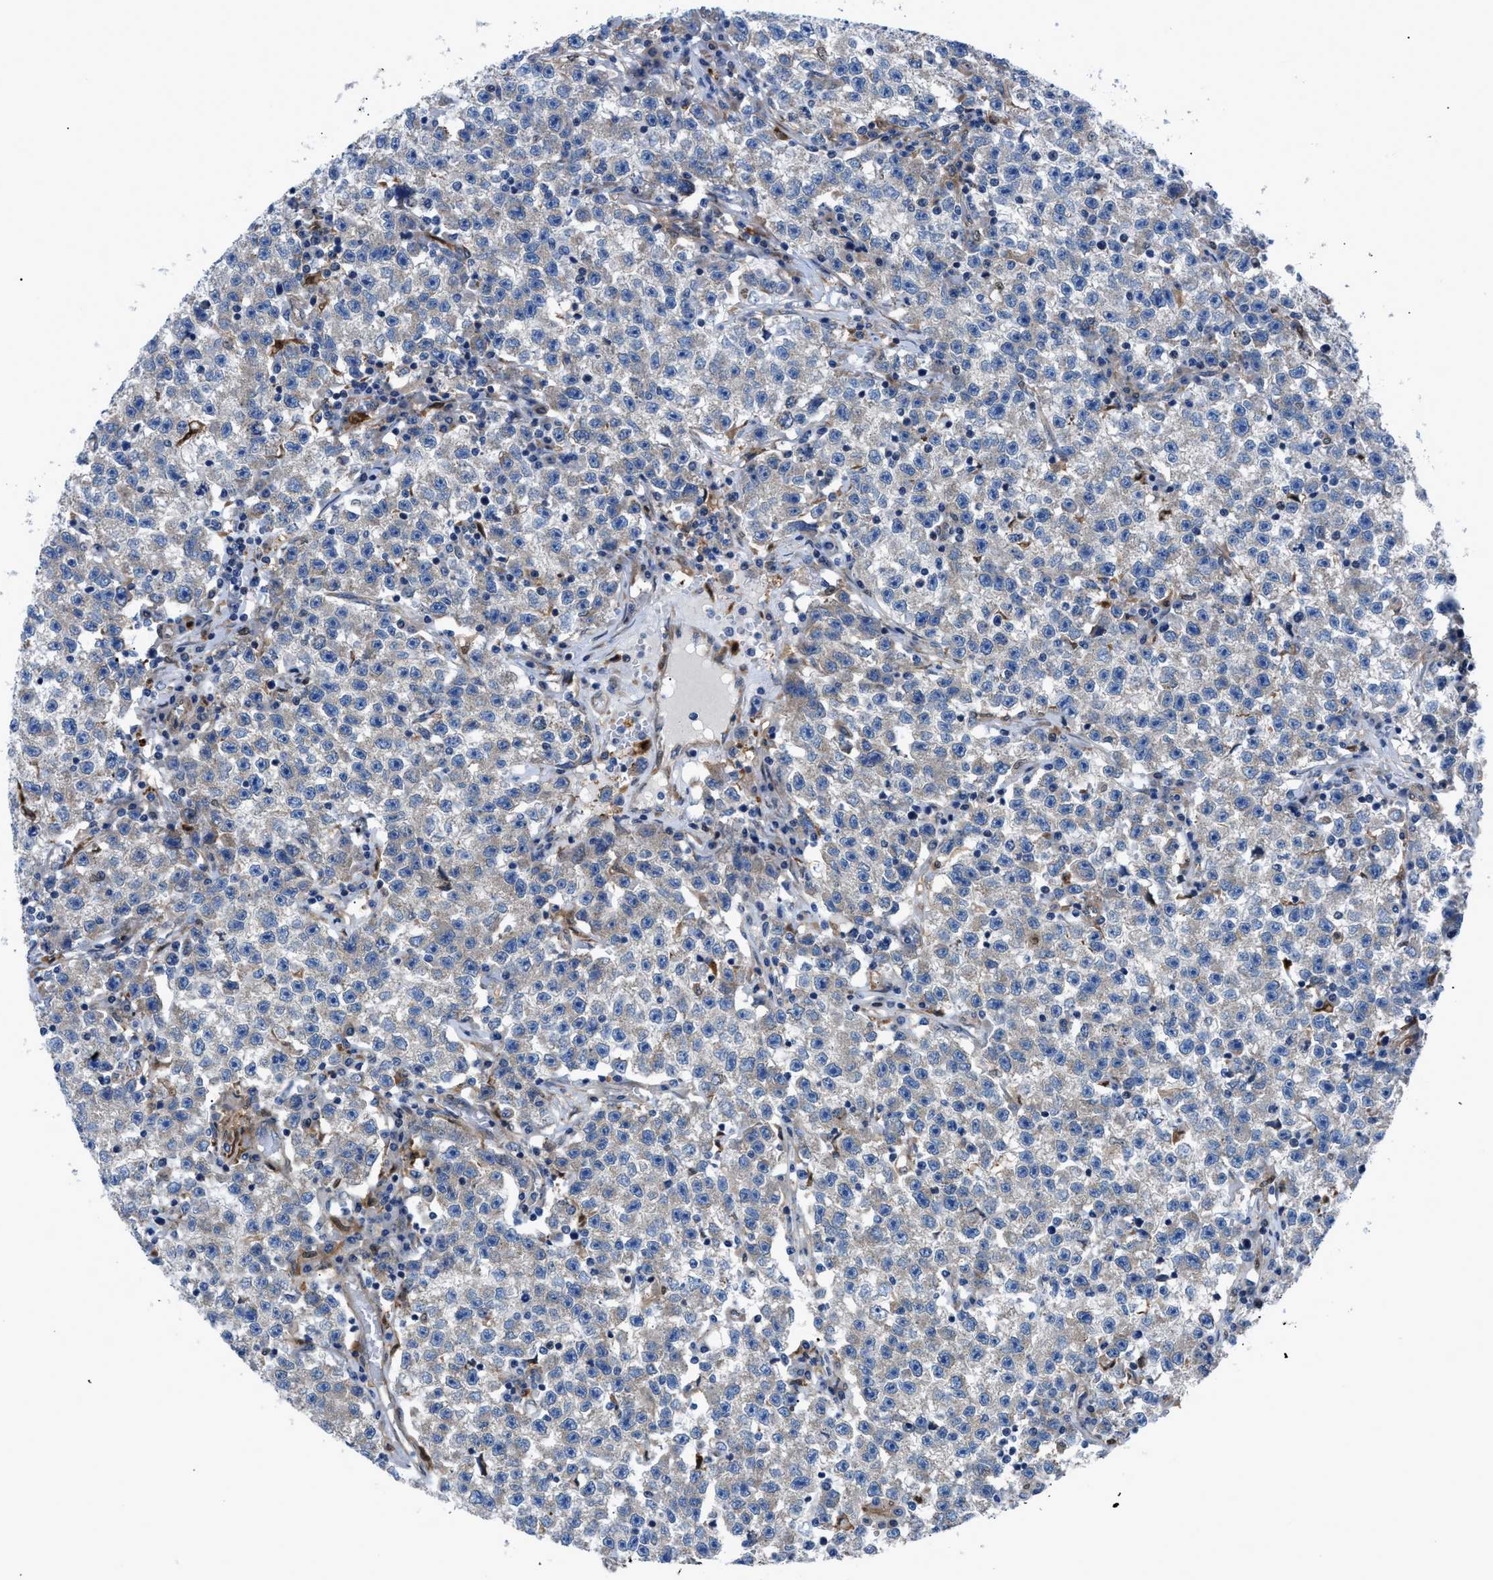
{"staining": {"intensity": "negative", "quantity": "none", "location": "none"}, "tissue": "testis cancer", "cell_type": "Tumor cells", "image_type": "cancer", "snomed": [{"axis": "morphology", "description": "Seminoma, NOS"}, {"axis": "topography", "description": "Testis"}], "caption": "A photomicrograph of human testis seminoma is negative for staining in tumor cells.", "gene": "DMAC1", "patient": {"sex": "male", "age": 22}}